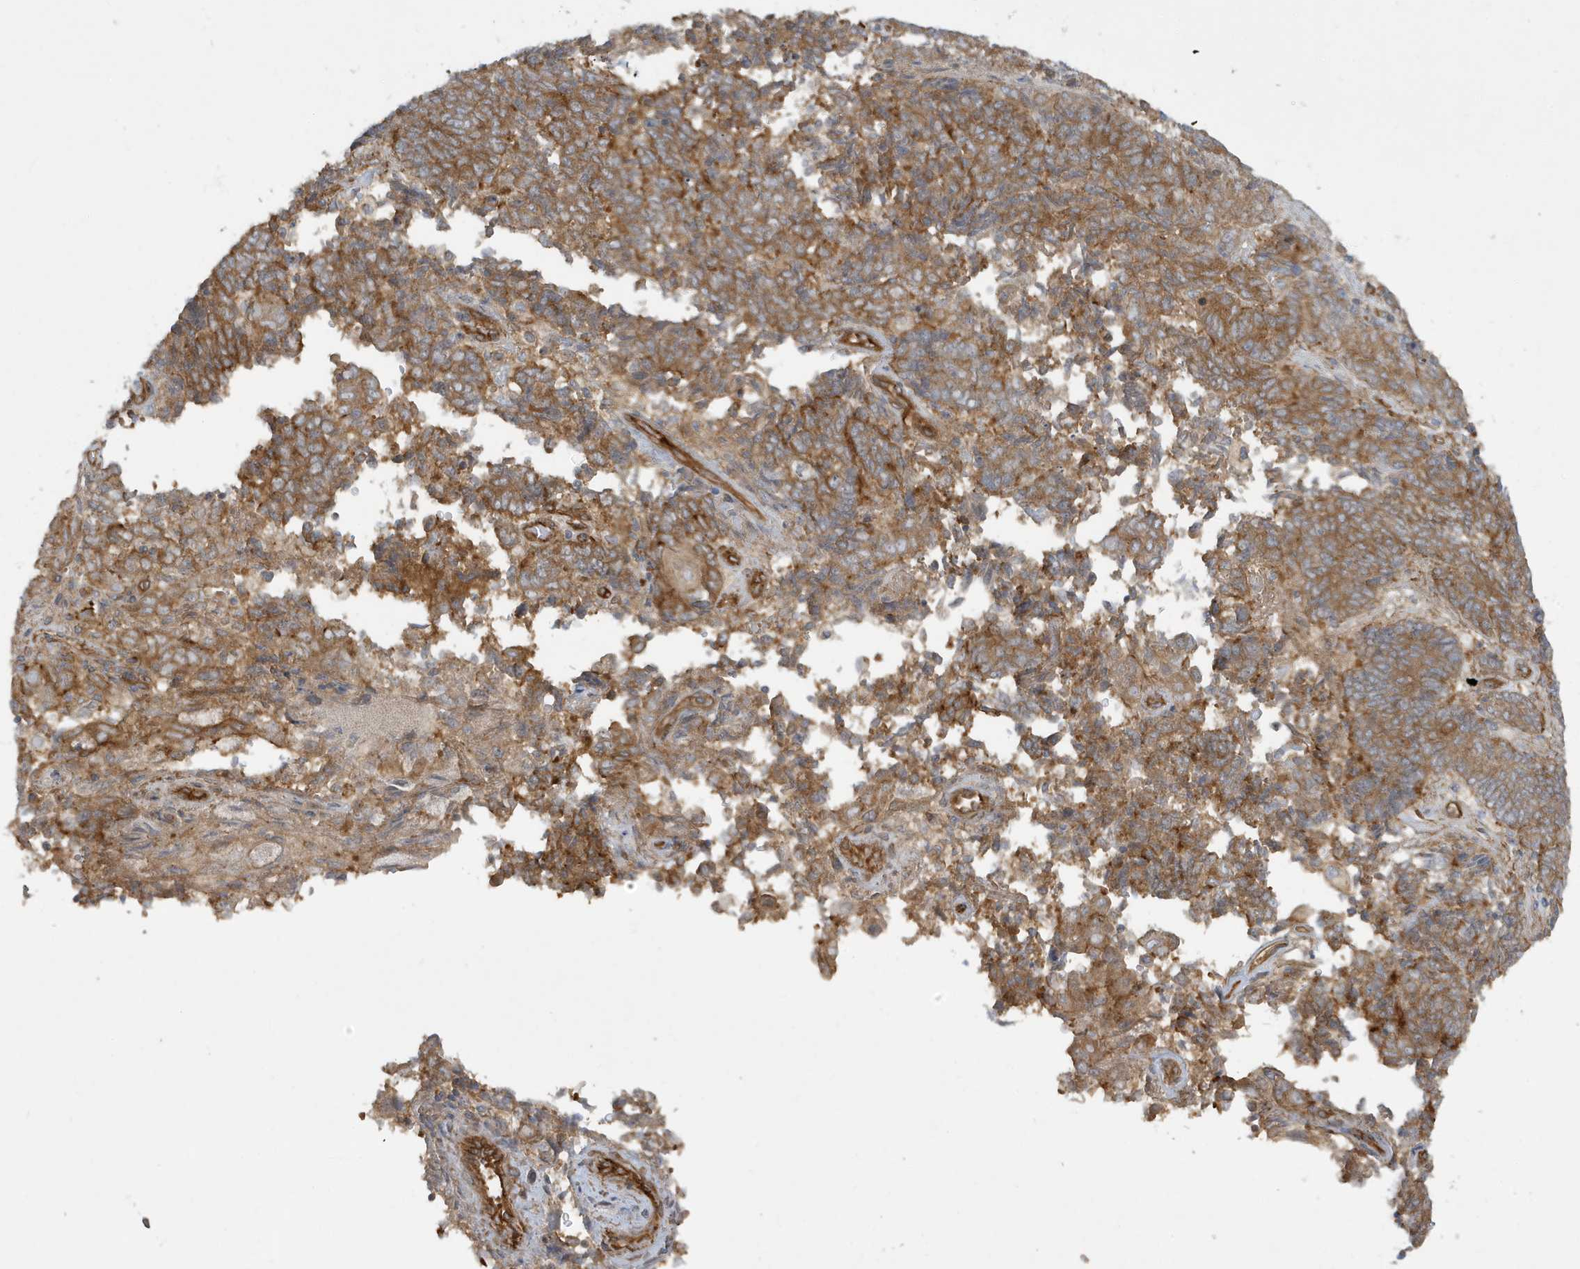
{"staining": {"intensity": "moderate", "quantity": ">75%", "location": "cytoplasmic/membranous"}, "tissue": "endometrial cancer", "cell_type": "Tumor cells", "image_type": "cancer", "snomed": [{"axis": "morphology", "description": "Adenocarcinoma, NOS"}, {"axis": "topography", "description": "Endometrium"}], "caption": "Protein positivity by IHC reveals moderate cytoplasmic/membranous expression in approximately >75% of tumor cells in adenocarcinoma (endometrial). (Brightfield microscopy of DAB IHC at high magnification).", "gene": "ATP23", "patient": {"sex": "female", "age": 80}}